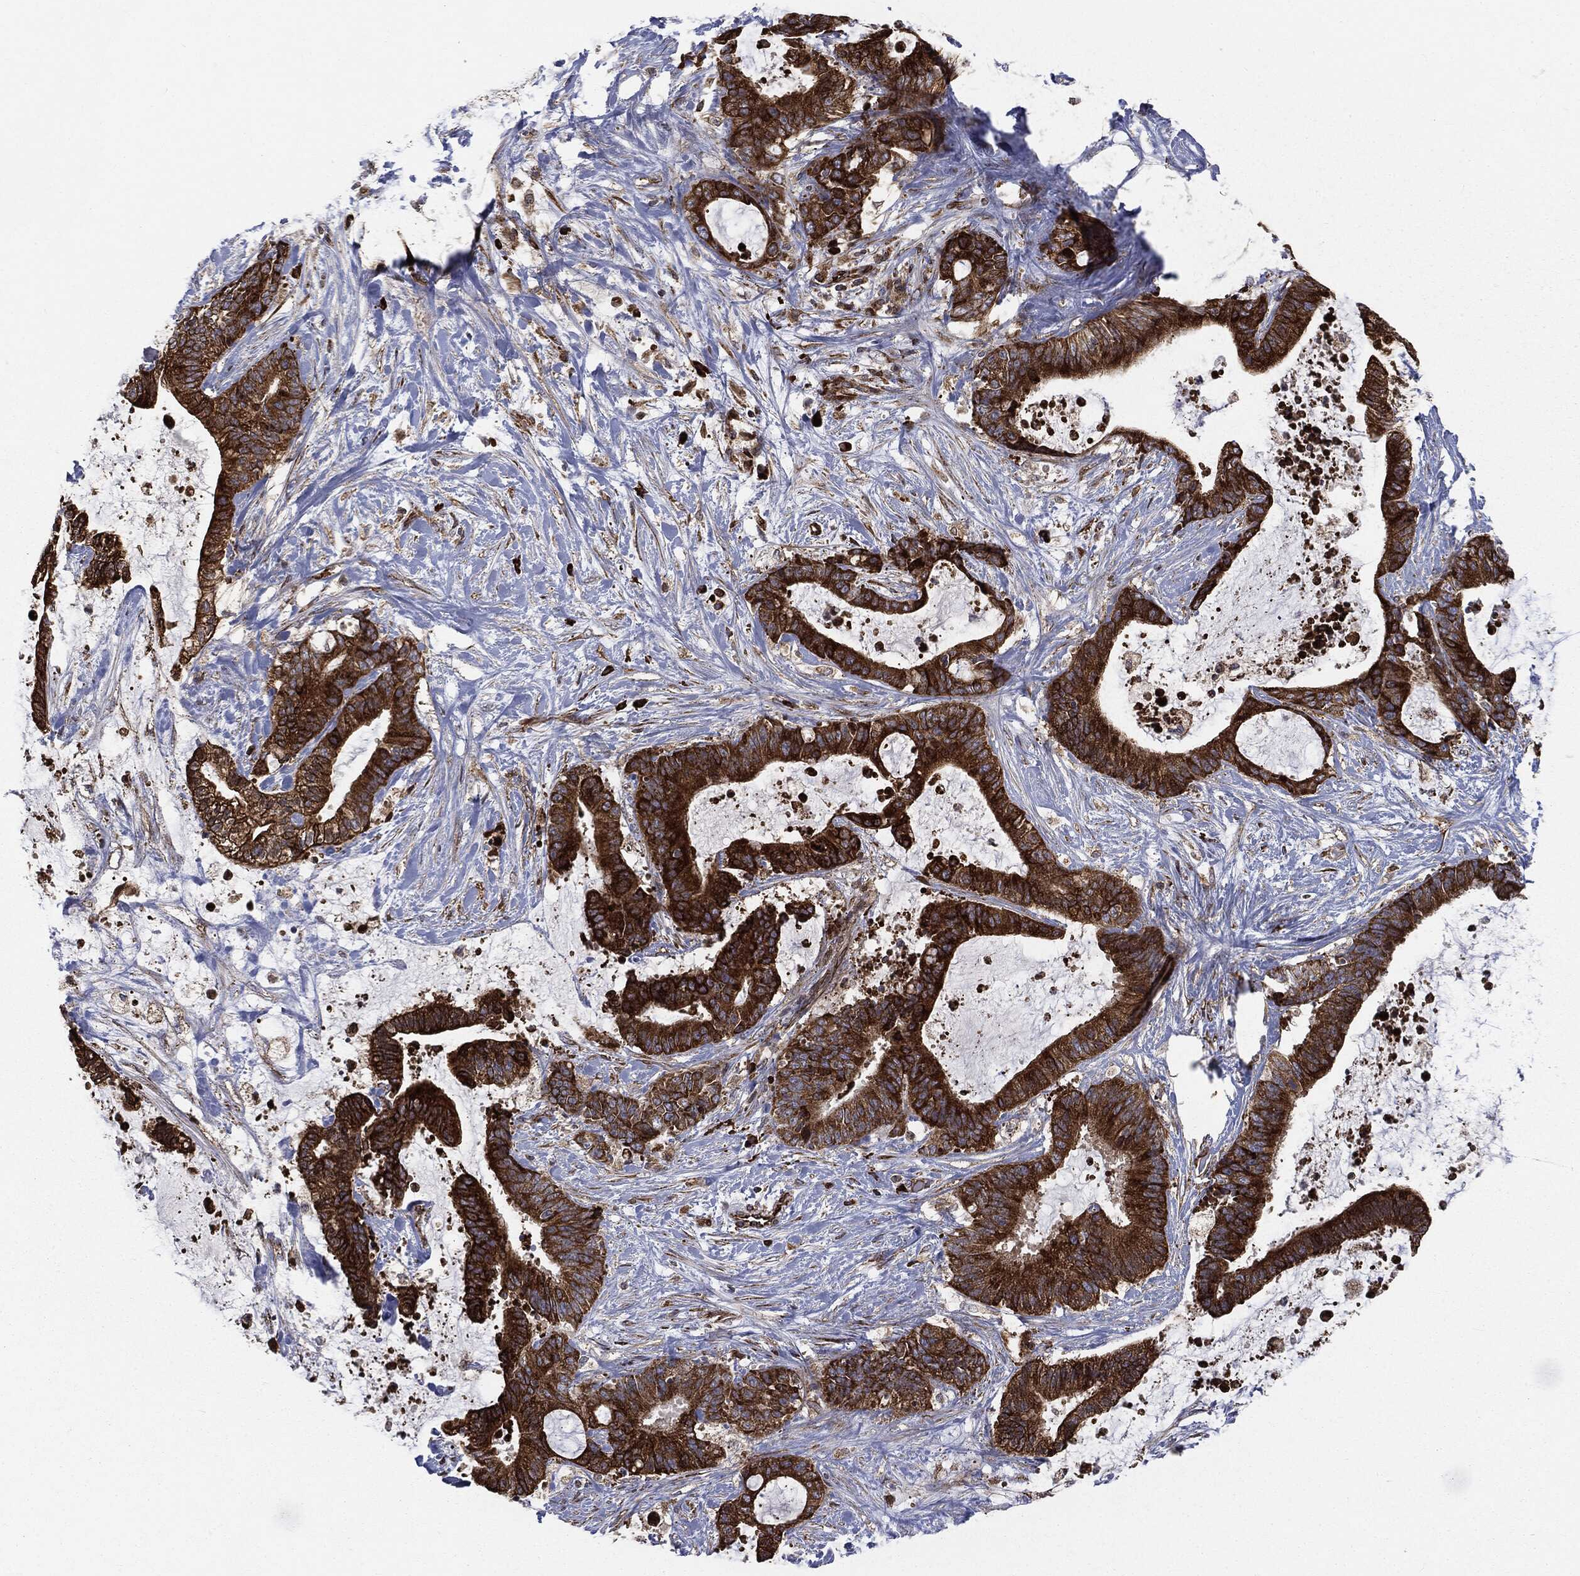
{"staining": {"intensity": "strong", "quantity": ">75%", "location": "cytoplasmic/membranous"}, "tissue": "liver cancer", "cell_type": "Tumor cells", "image_type": "cancer", "snomed": [{"axis": "morphology", "description": "Cholangiocarcinoma"}, {"axis": "topography", "description": "Liver"}], "caption": "High-power microscopy captured an IHC image of cholangiocarcinoma (liver), revealing strong cytoplasmic/membranous staining in approximately >75% of tumor cells.", "gene": "CYLD", "patient": {"sex": "female", "age": 73}}